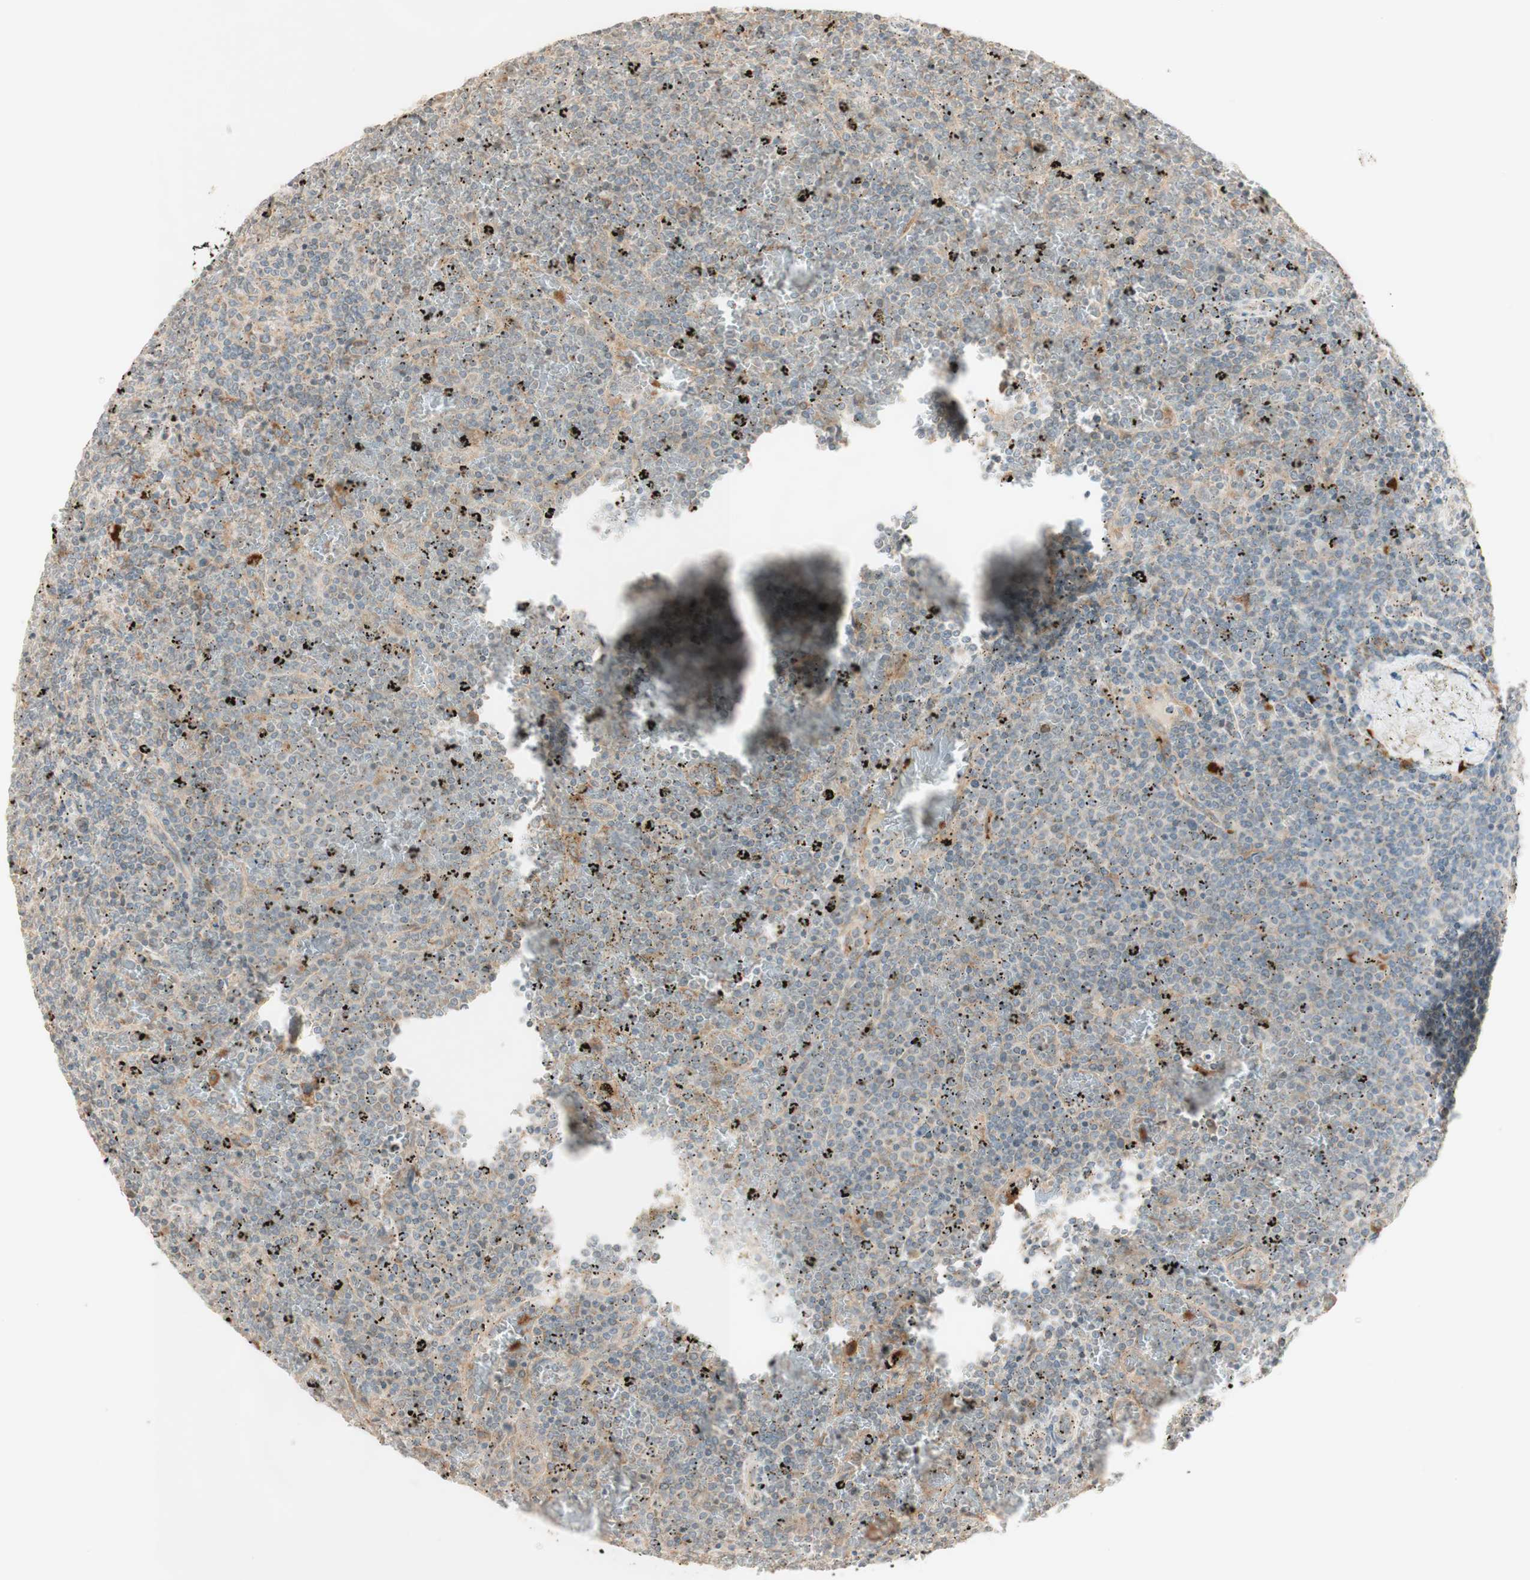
{"staining": {"intensity": "weak", "quantity": "<25%", "location": "cytoplasmic/membranous"}, "tissue": "lymphoma", "cell_type": "Tumor cells", "image_type": "cancer", "snomed": [{"axis": "morphology", "description": "Malignant lymphoma, non-Hodgkin's type, Low grade"}, {"axis": "topography", "description": "Spleen"}], "caption": "The micrograph shows no staining of tumor cells in malignant lymphoma, non-Hodgkin's type (low-grade). Nuclei are stained in blue.", "gene": "CLCN2", "patient": {"sex": "female", "age": 77}}